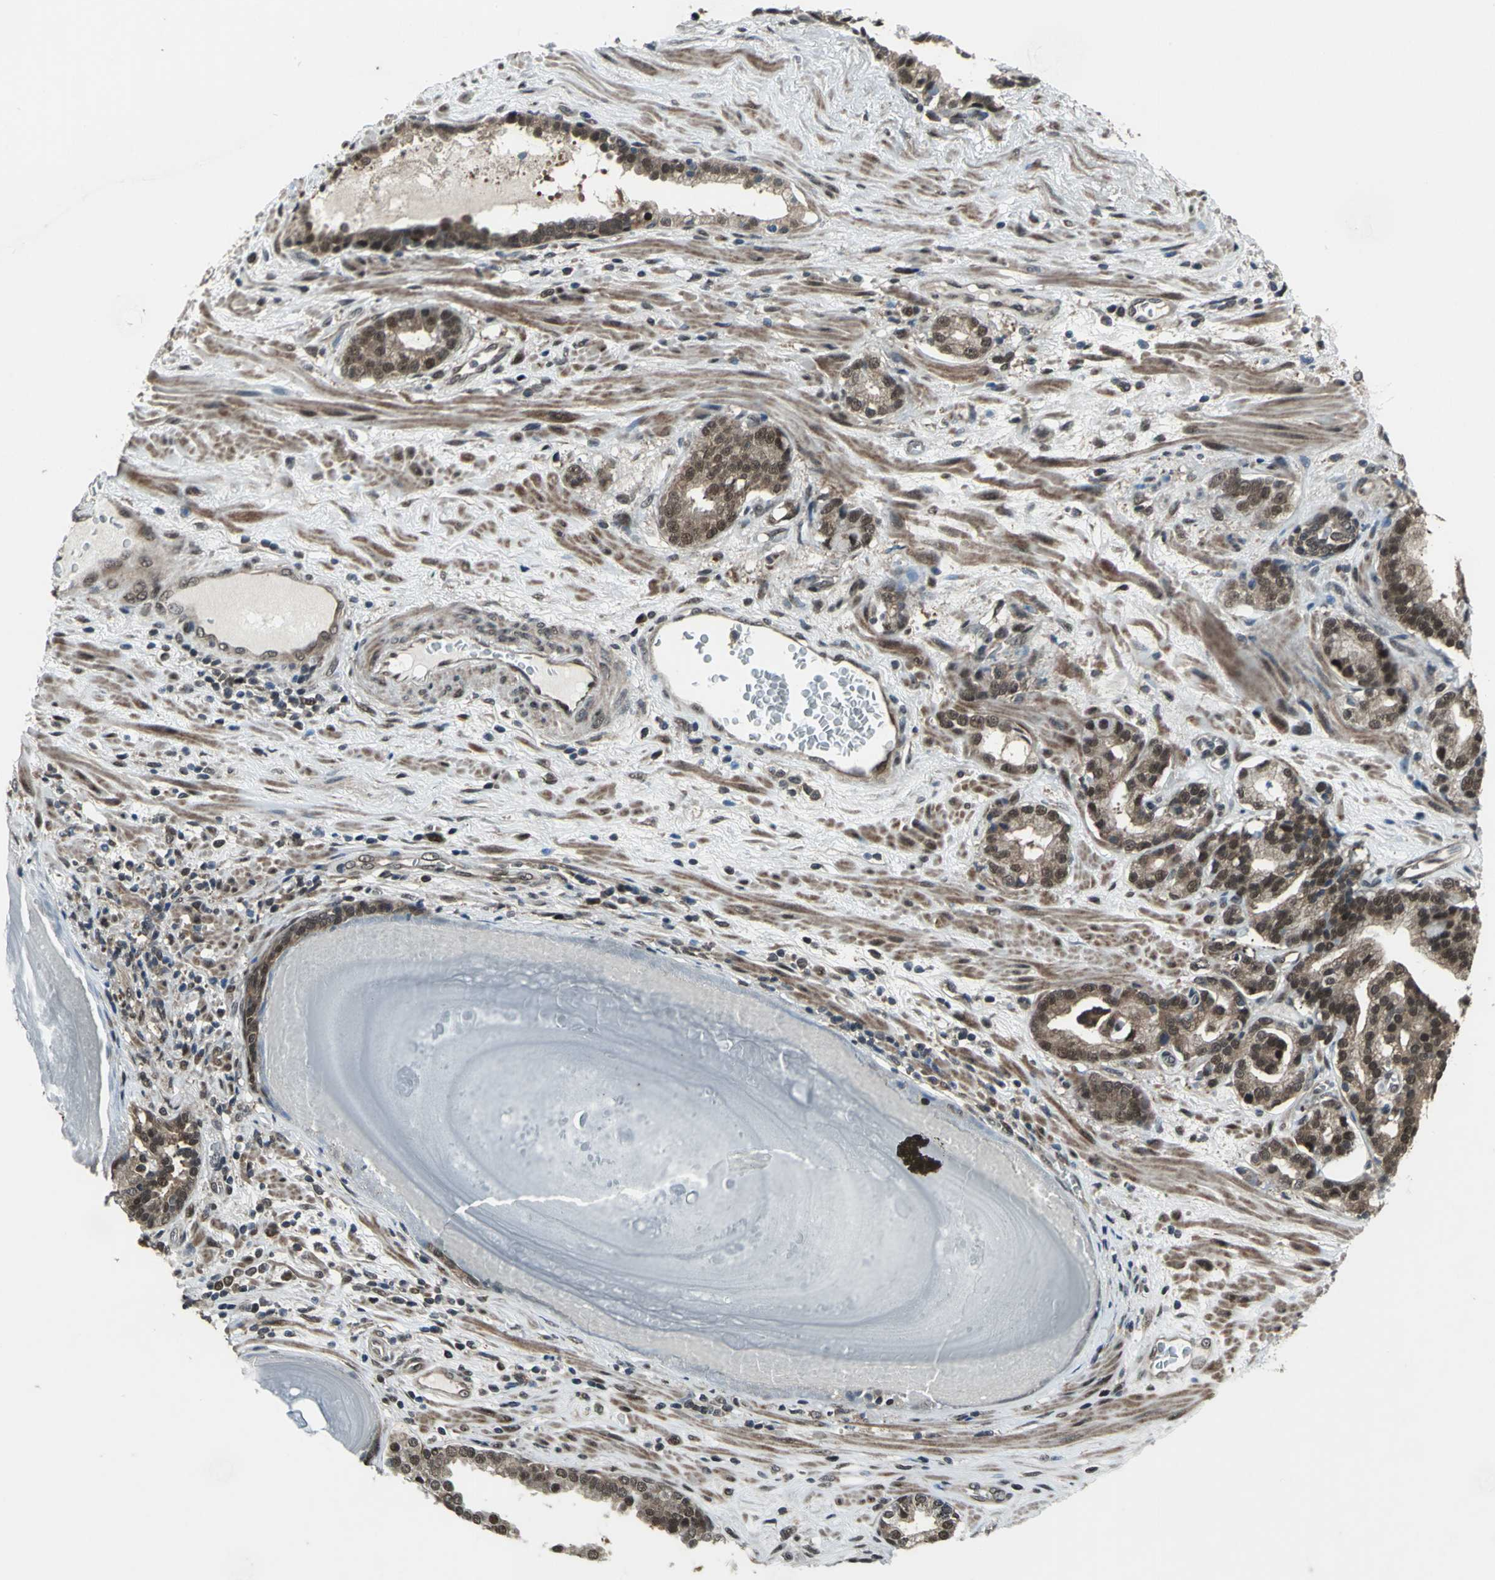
{"staining": {"intensity": "moderate", "quantity": ">75%", "location": "cytoplasmic/membranous,nuclear"}, "tissue": "prostate cancer", "cell_type": "Tumor cells", "image_type": "cancer", "snomed": [{"axis": "morphology", "description": "Adenocarcinoma, Low grade"}, {"axis": "topography", "description": "Prostate"}], "caption": "Prostate low-grade adenocarcinoma stained with a brown dye displays moderate cytoplasmic/membranous and nuclear positive positivity in approximately >75% of tumor cells.", "gene": "COPS5", "patient": {"sex": "male", "age": 63}}